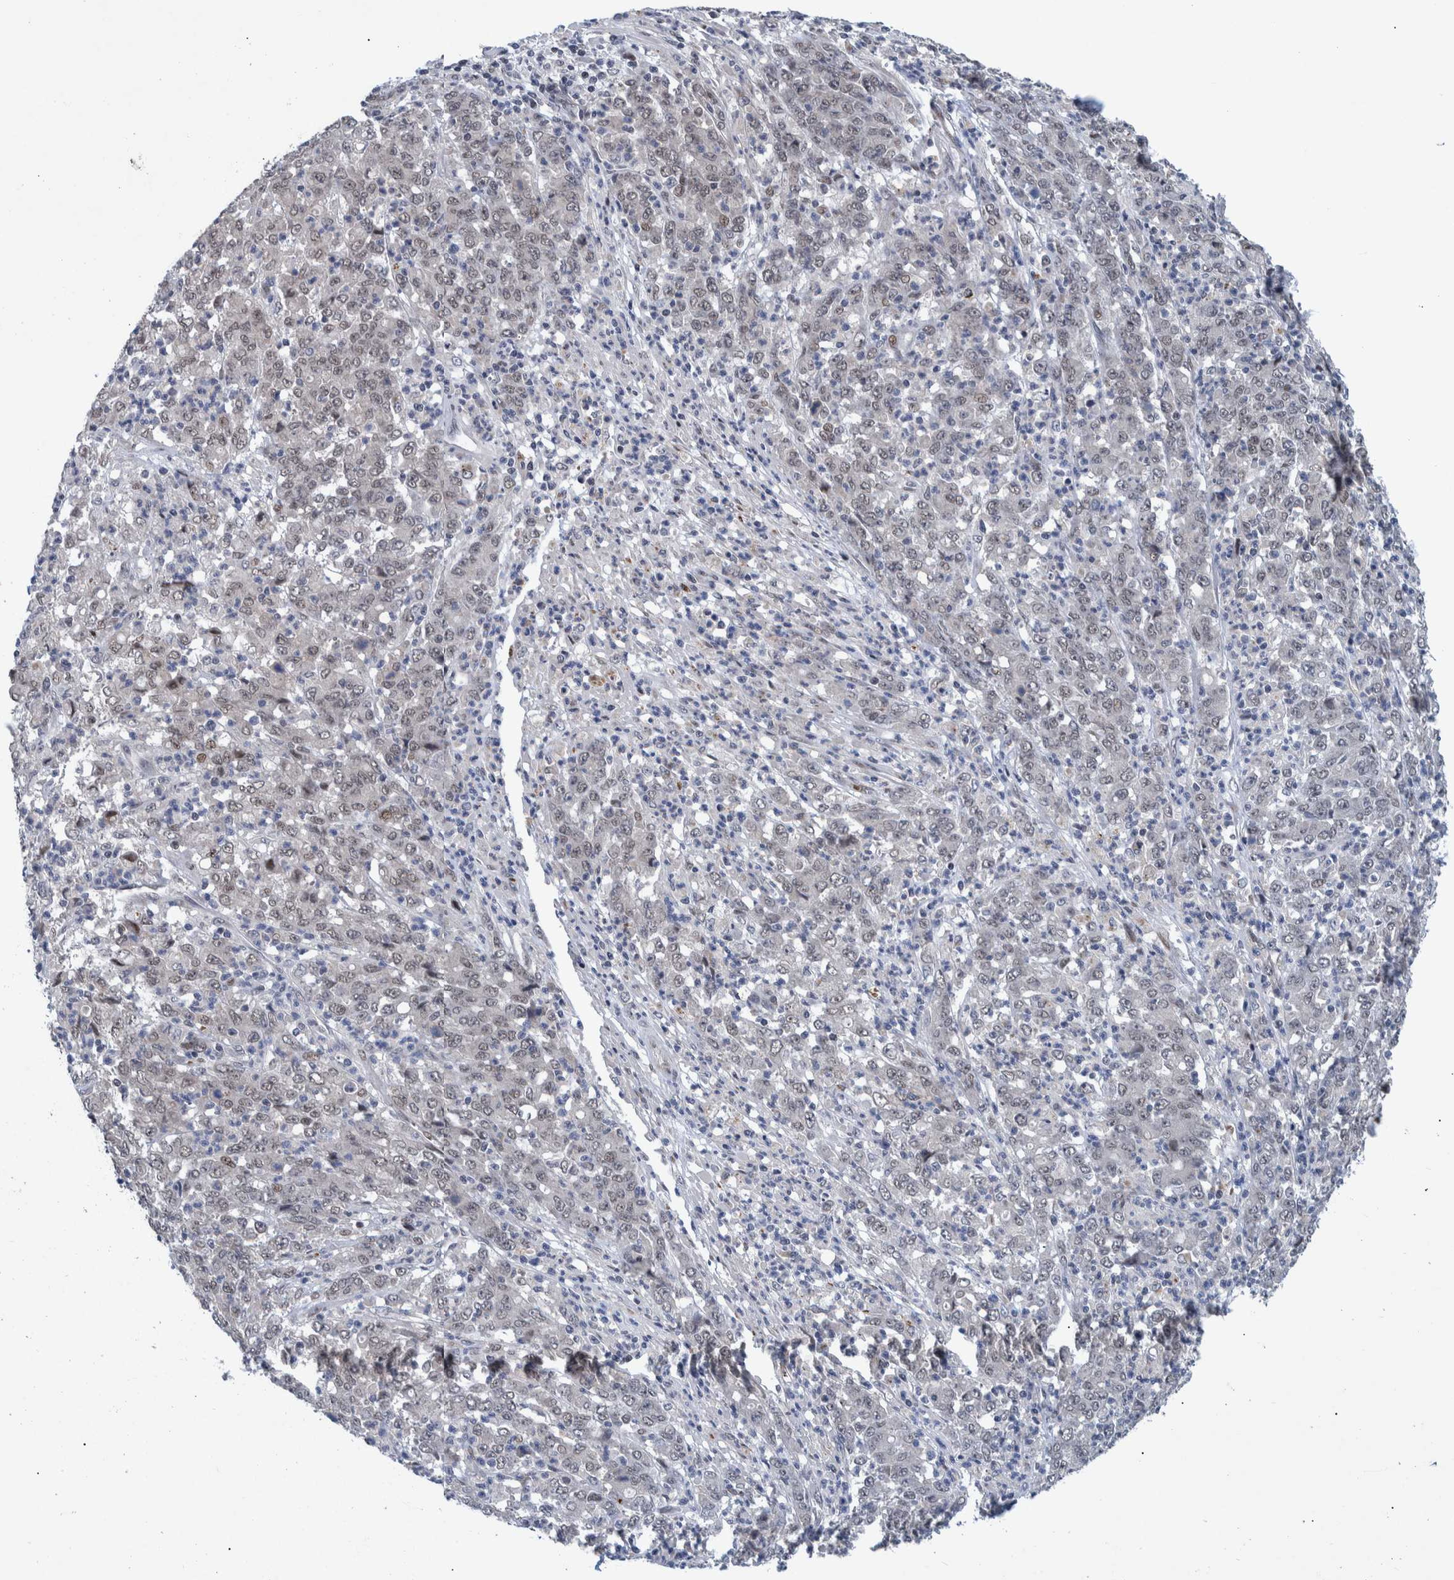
{"staining": {"intensity": "negative", "quantity": "none", "location": "none"}, "tissue": "stomach cancer", "cell_type": "Tumor cells", "image_type": "cancer", "snomed": [{"axis": "morphology", "description": "Adenocarcinoma, NOS"}, {"axis": "topography", "description": "Stomach, lower"}], "caption": "A high-resolution image shows immunohistochemistry (IHC) staining of stomach cancer, which demonstrates no significant positivity in tumor cells.", "gene": "ESRP1", "patient": {"sex": "female", "age": 71}}